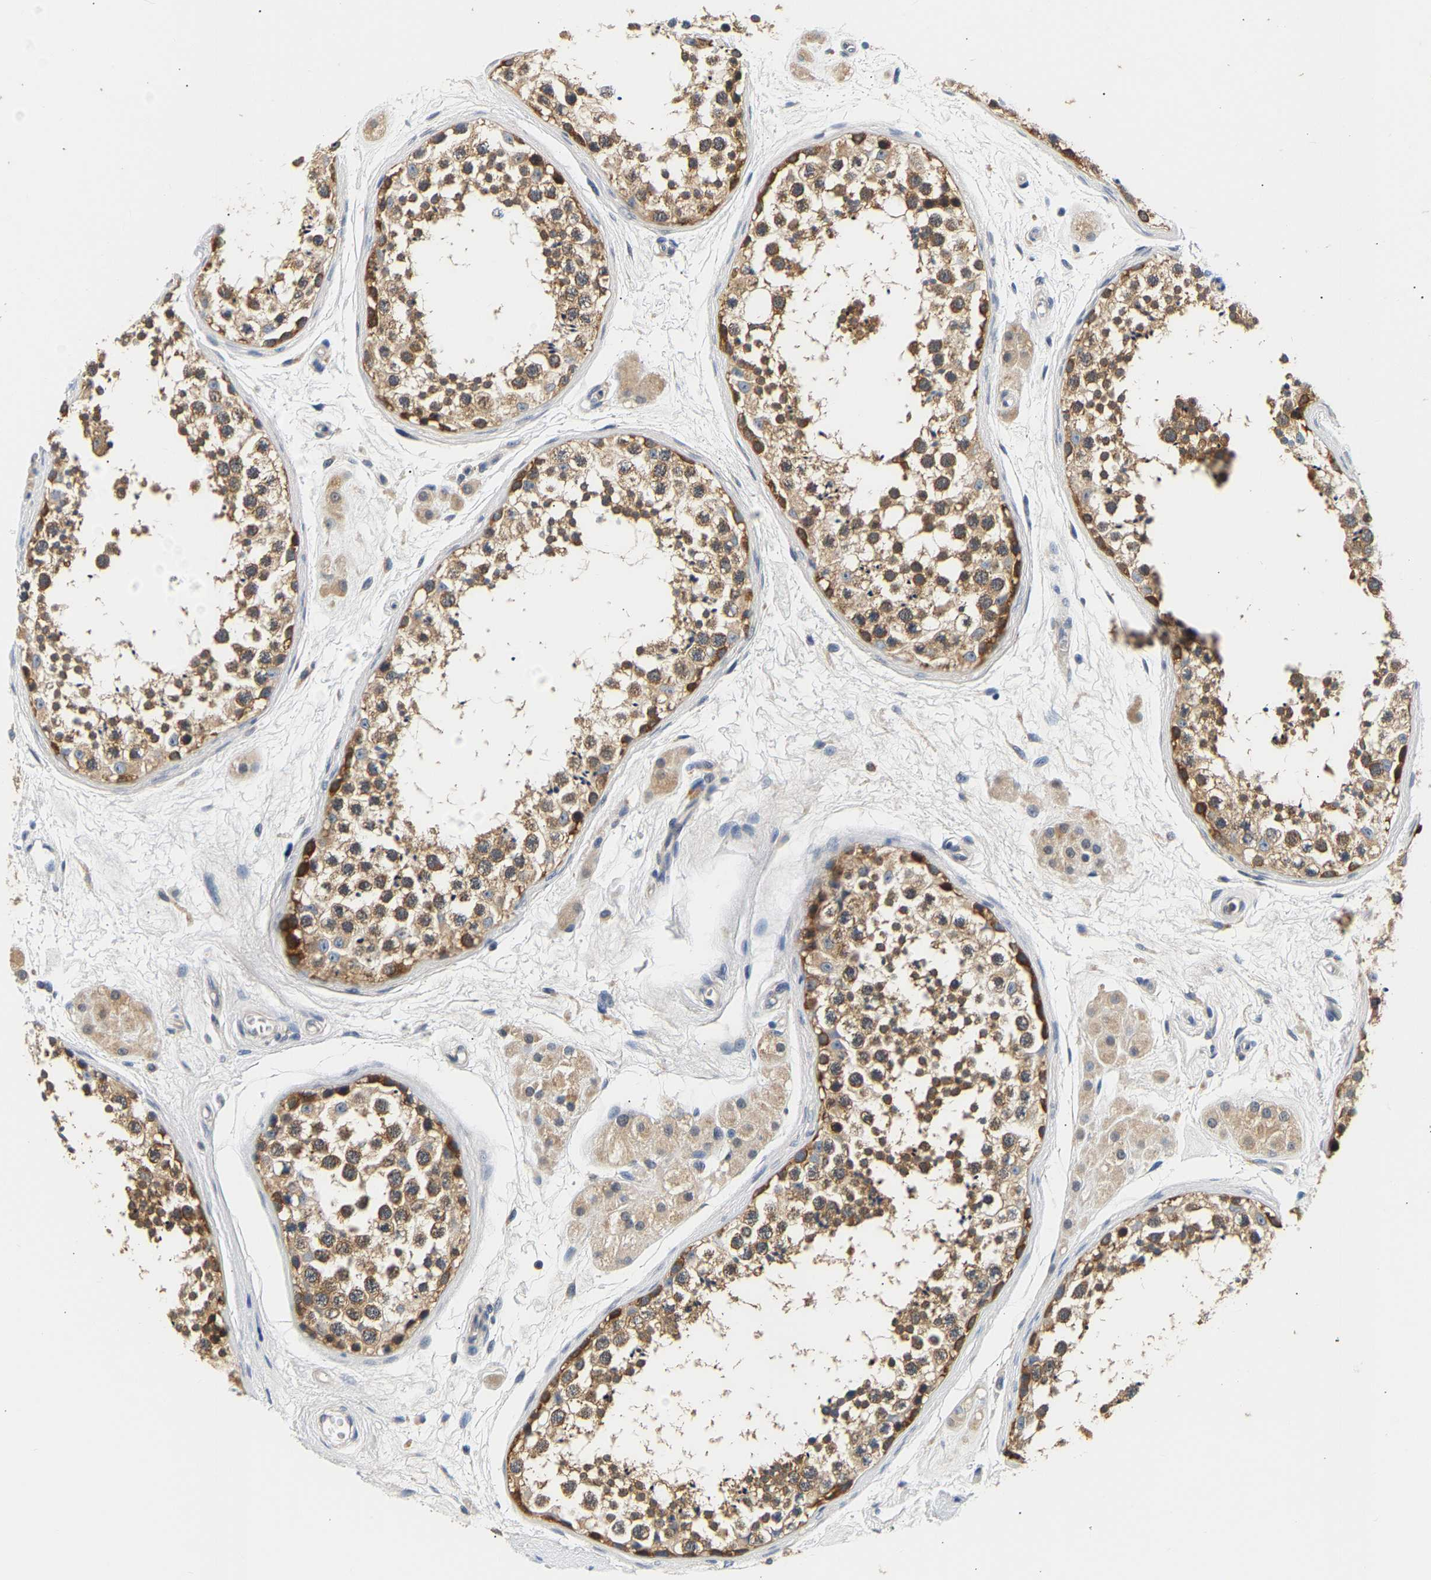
{"staining": {"intensity": "moderate", "quantity": ">75%", "location": "cytoplasmic/membranous"}, "tissue": "testis", "cell_type": "Cells in seminiferous ducts", "image_type": "normal", "snomed": [{"axis": "morphology", "description": "Normal tissue, NOS"}, {"axis": "topography", "description": "Testis"}], "caption": "The image shows a brown stain indicating the presence of a protein in the cytoplasmic/membranous of cells in seminiferous ducts in testis.", "gene": "PPID", "patient": {"sex": "male", "age": 56}}